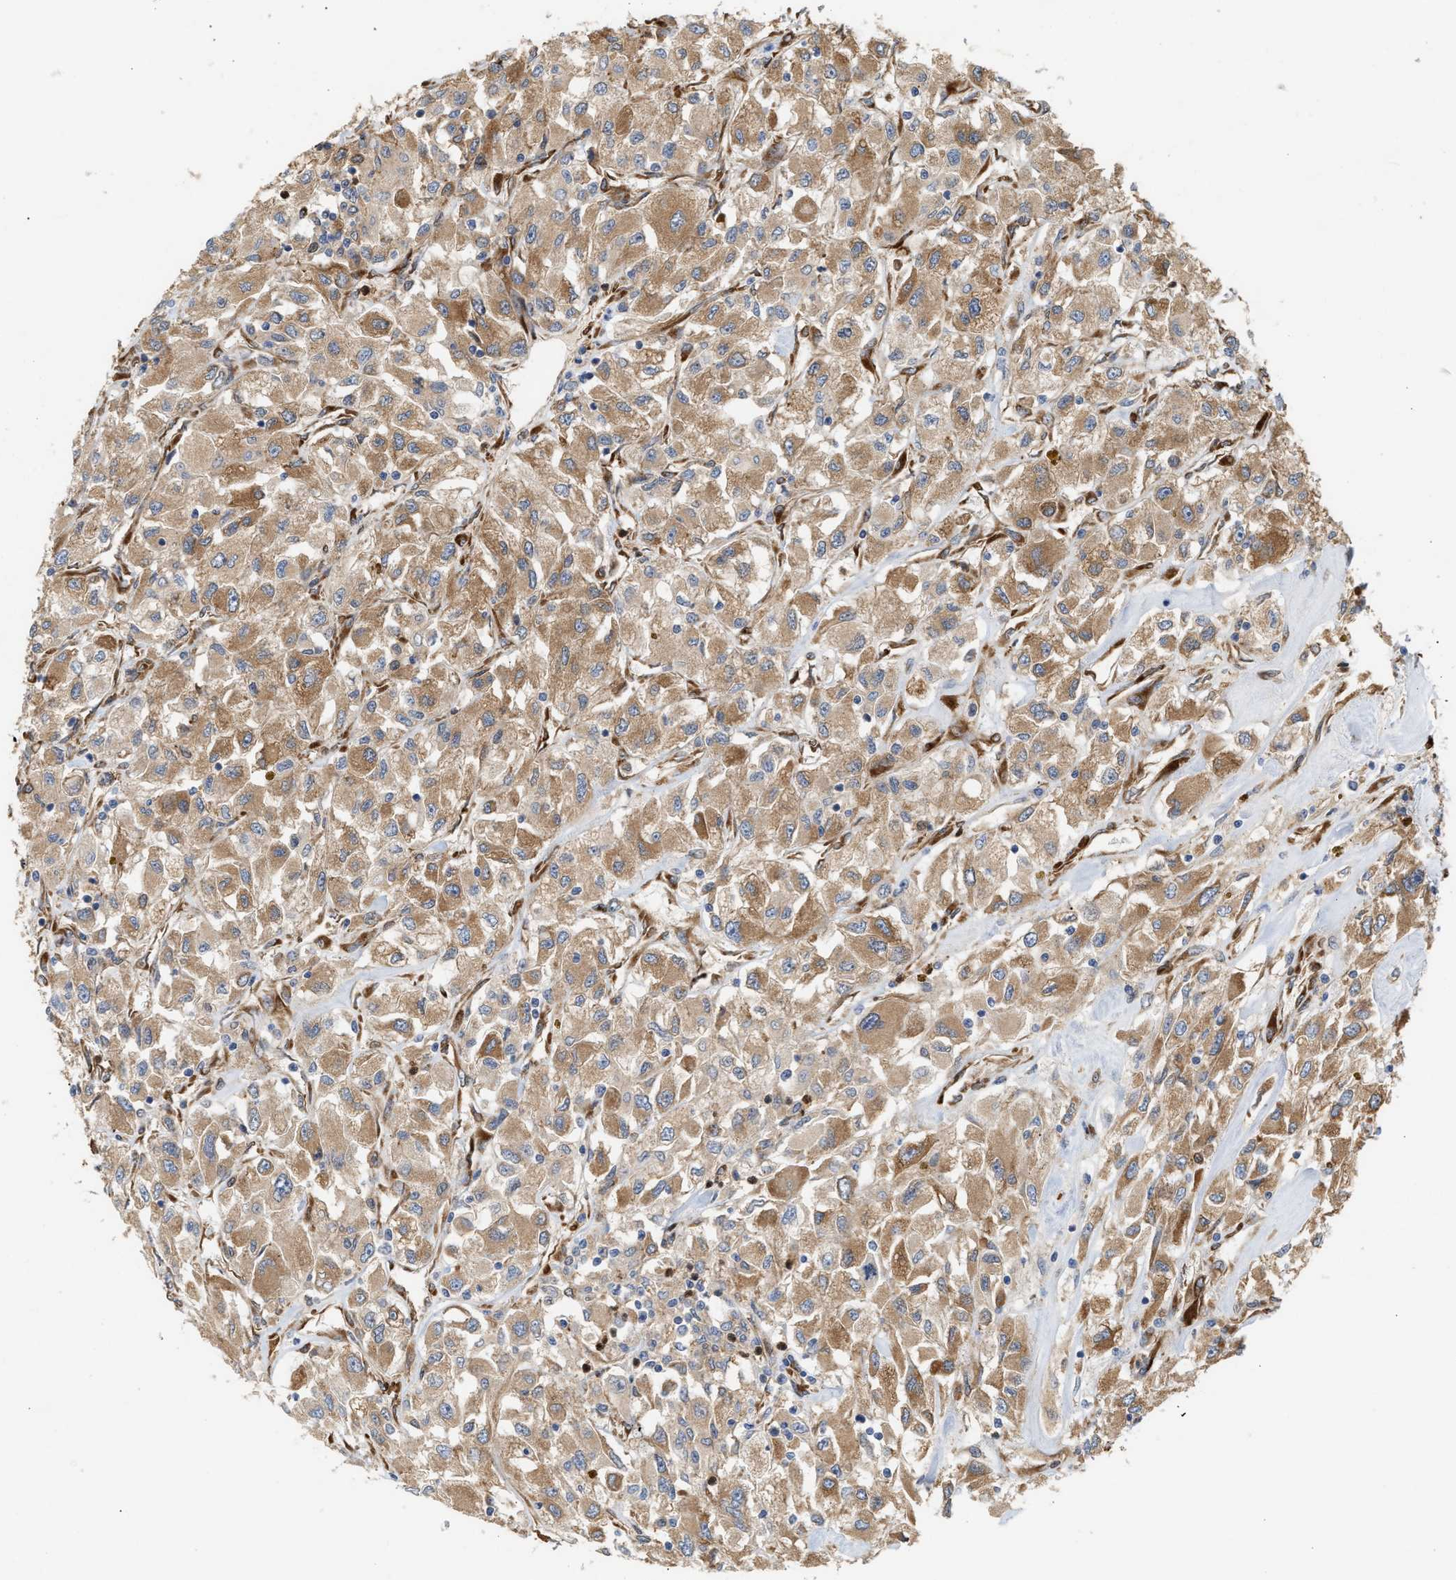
{"staining": {"intensity": "moderate", "quantity": ">75%", "location": "cytoplasmic/membranous"}, "tissue": "renal cancer", "cell_type": "Tumor cells", "image_type": "cancer", "snomed": [{"axis": "morphology", "description": "Adenocarcinoma, NOS"}, {"axis": "topography", "description": "Kidney"}], "caption": "A brown stain highlights moderate cytoplasmic/membranous positivity of a protein in renal cancer tumor cells.", "gene": "PLCD1", "patient": {"sex": "female", "age": 52}}